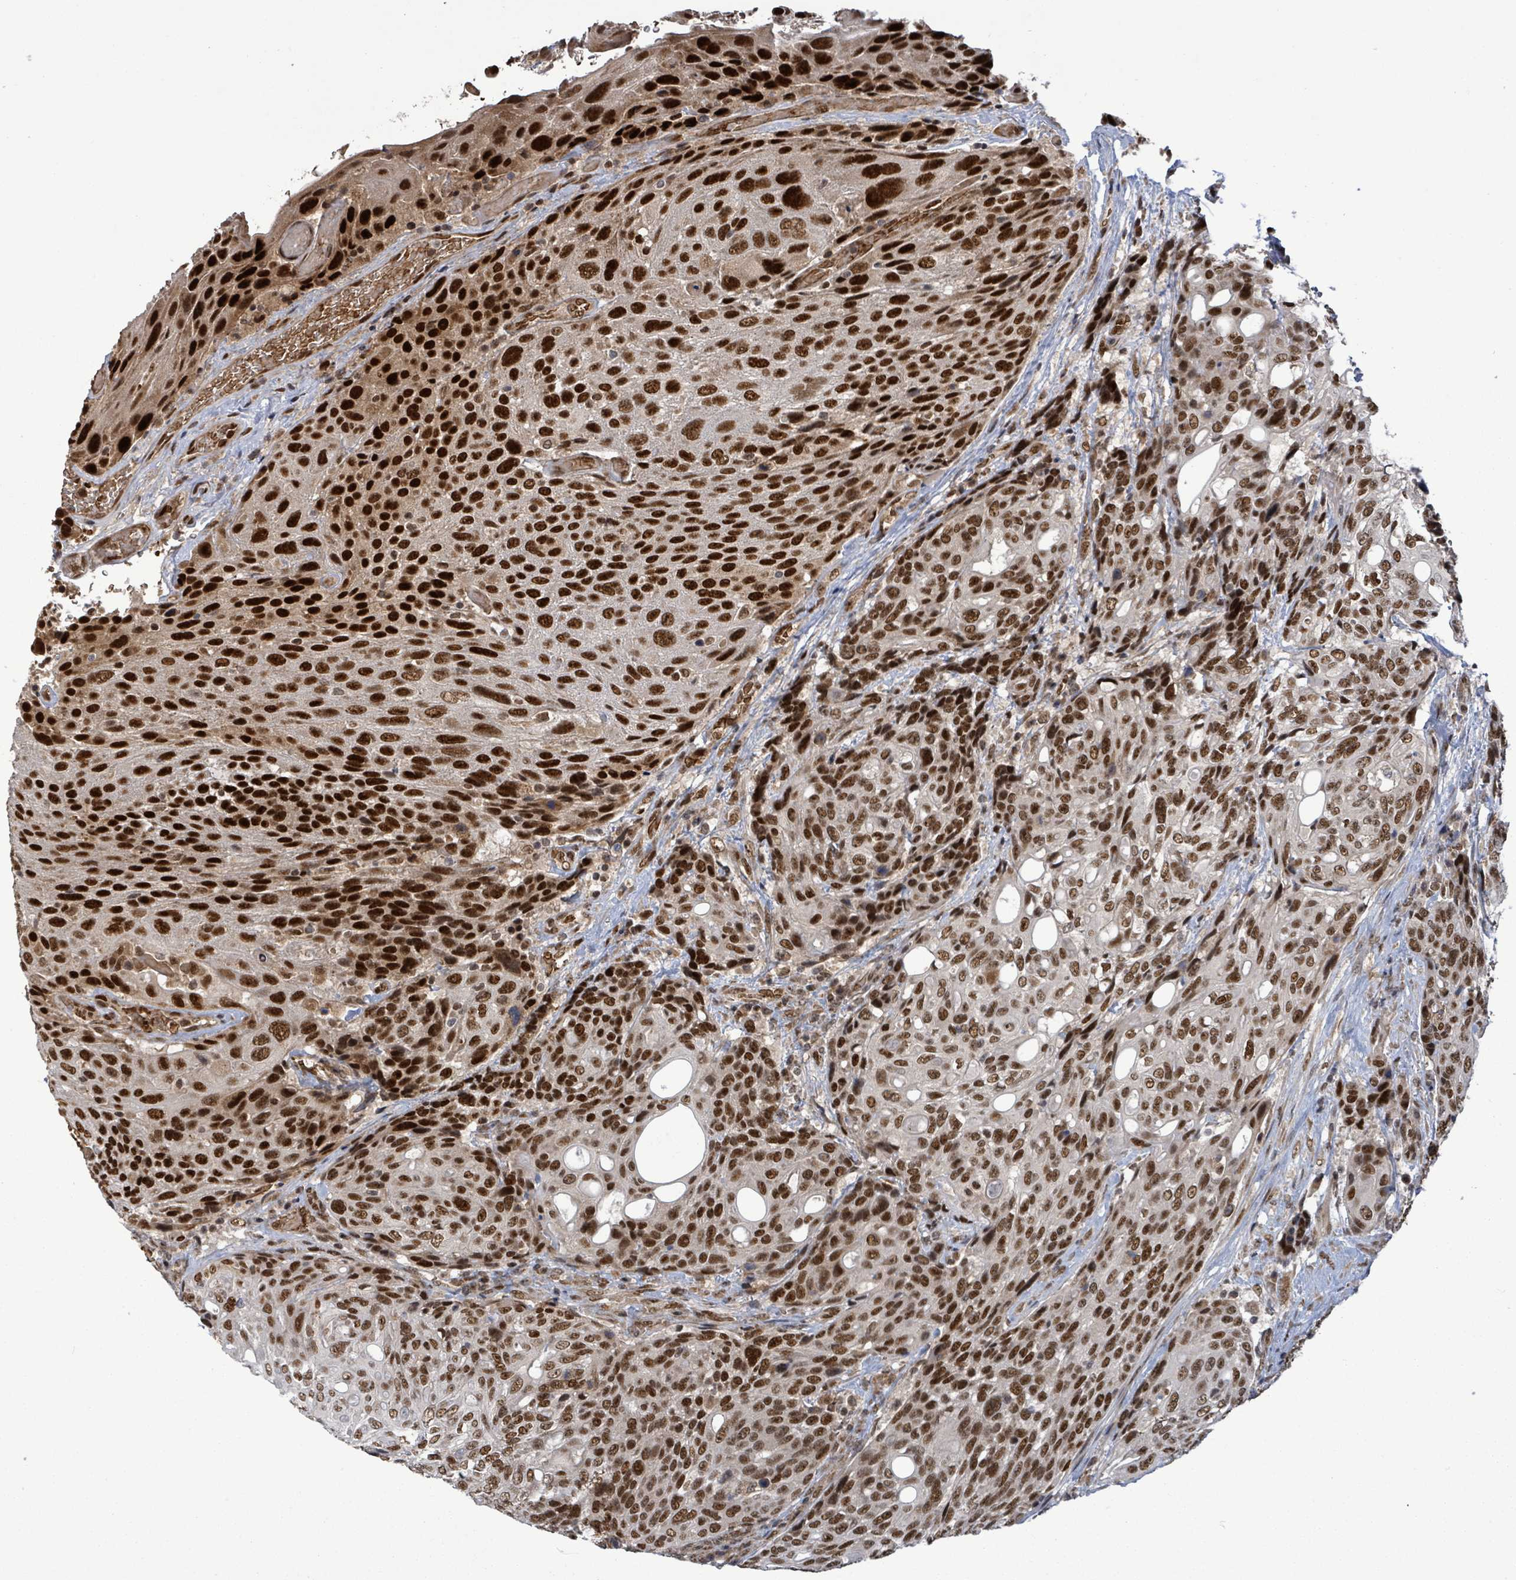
{"staining": {"intensity": "strong", "quantity": ">75%", "location": "nuclear"}, "tissue": "urothelial cancer", "cell_type": "Tumor cells", "image_type": "cancer", "snomed": [{"axis": "morphology", "description": "Urothelial carcinoma, High grade"}, {"axis": "topography", "description": "Urinary bladder"}], "caption": "Immunohistochemical staining of urothelial carcinoma (high-grade) reveals strong nuclear protein expression in about >75% of tumor cells. (DAB (3,3'-diaminobenzidine) IHC with brightfield microscopy, high magnification).", "gene": "PATZ1", "patient": {"sex": "female", "age": 70}}